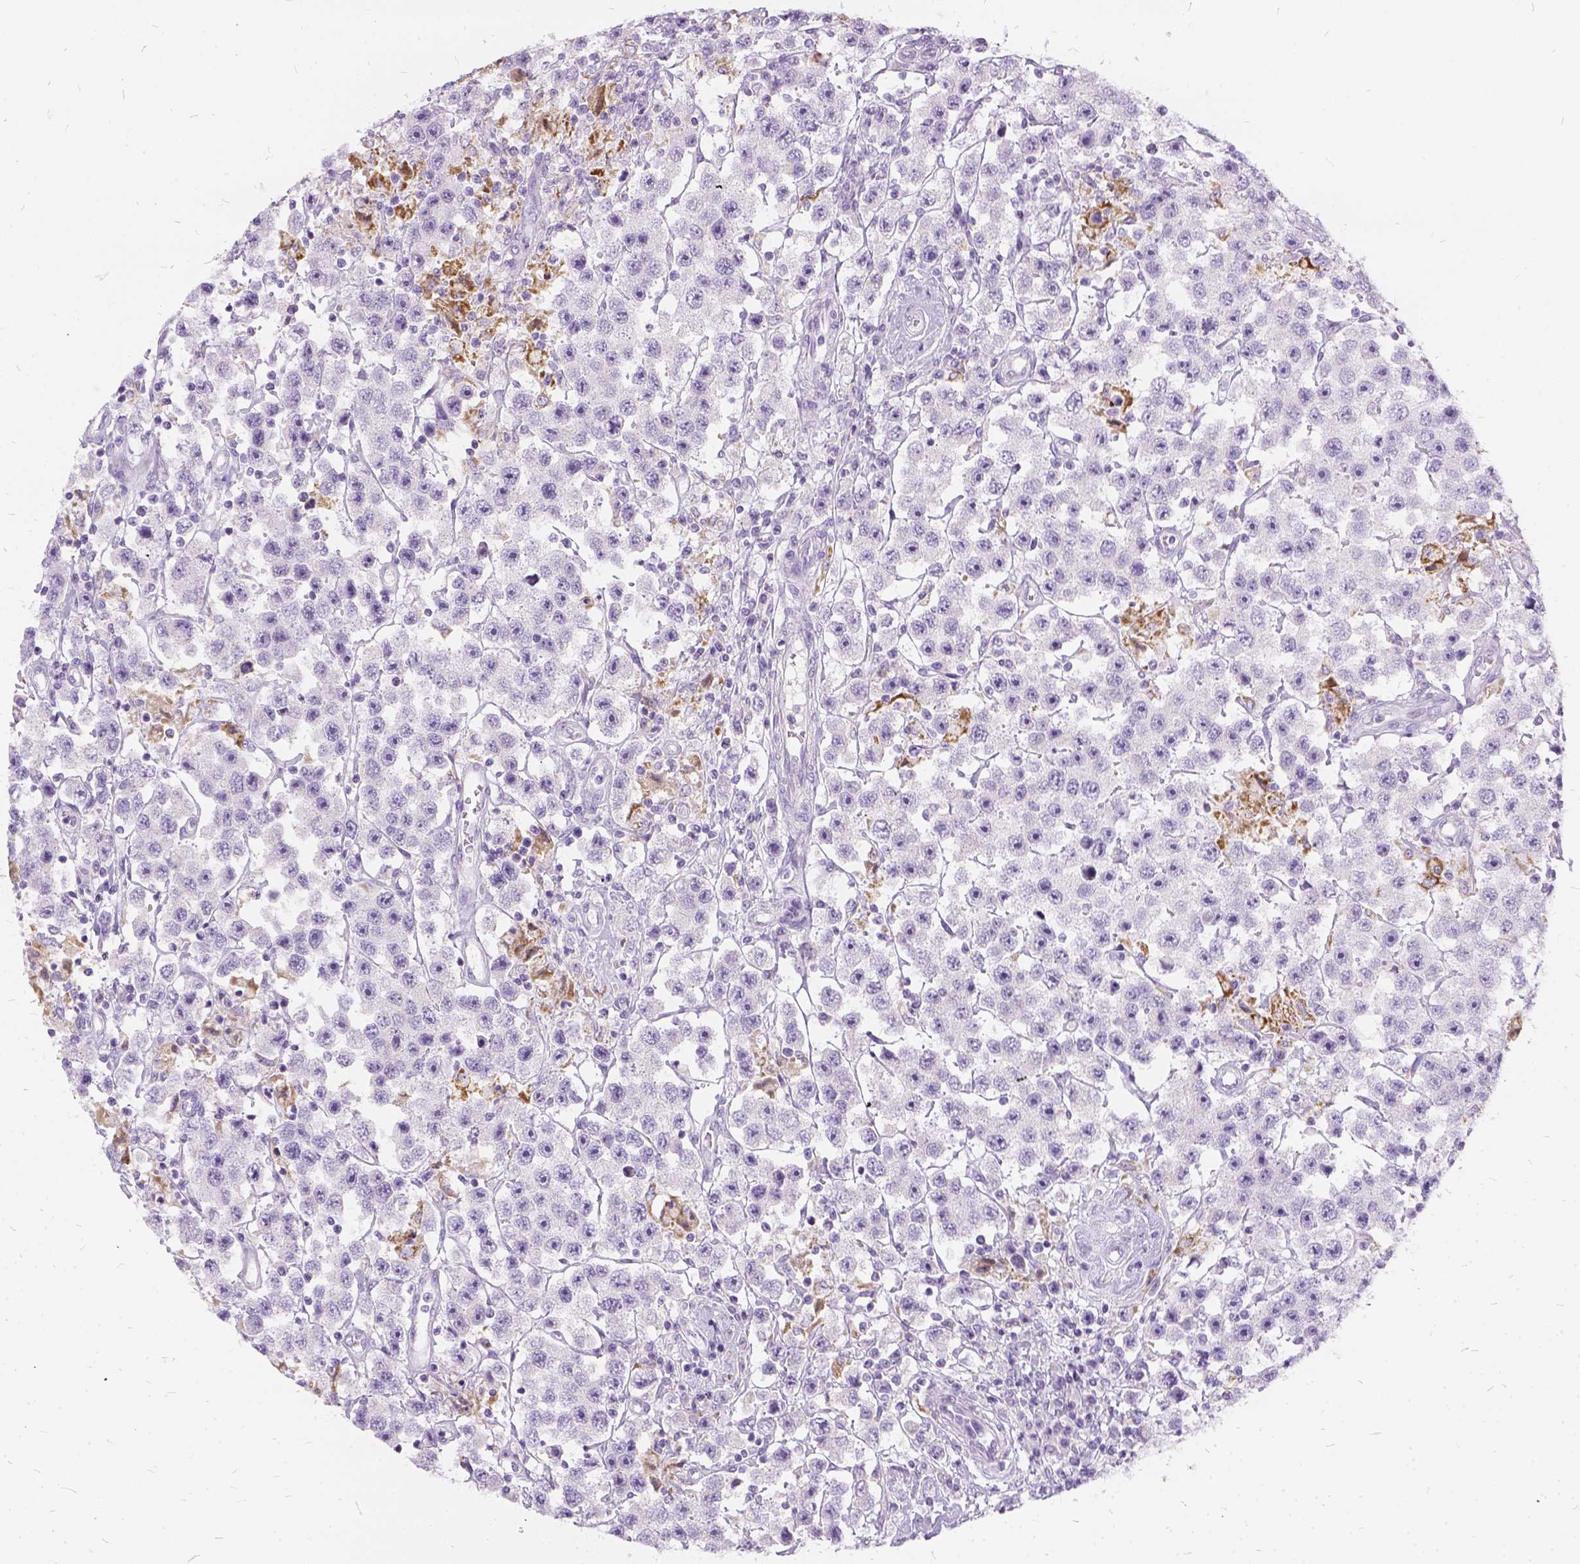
{"staining": {"intensity": "negative", "quantity": "none", "location": "none"}, "tissue": "testis cancer", "cell_type": "Tumor cells", "image_type": "cancer", "snomed": [{"axis": "morphology", "description": "Seminoma, NOS"}, {"axis": "topography", "description": "Testis"}], "caption": "Human seminoma (testis) stained for a protein using immunohistochemistry displays no staining in tumor cells.", "gene": "FDX1", "patient": {"sex": "male", "age": 45}}